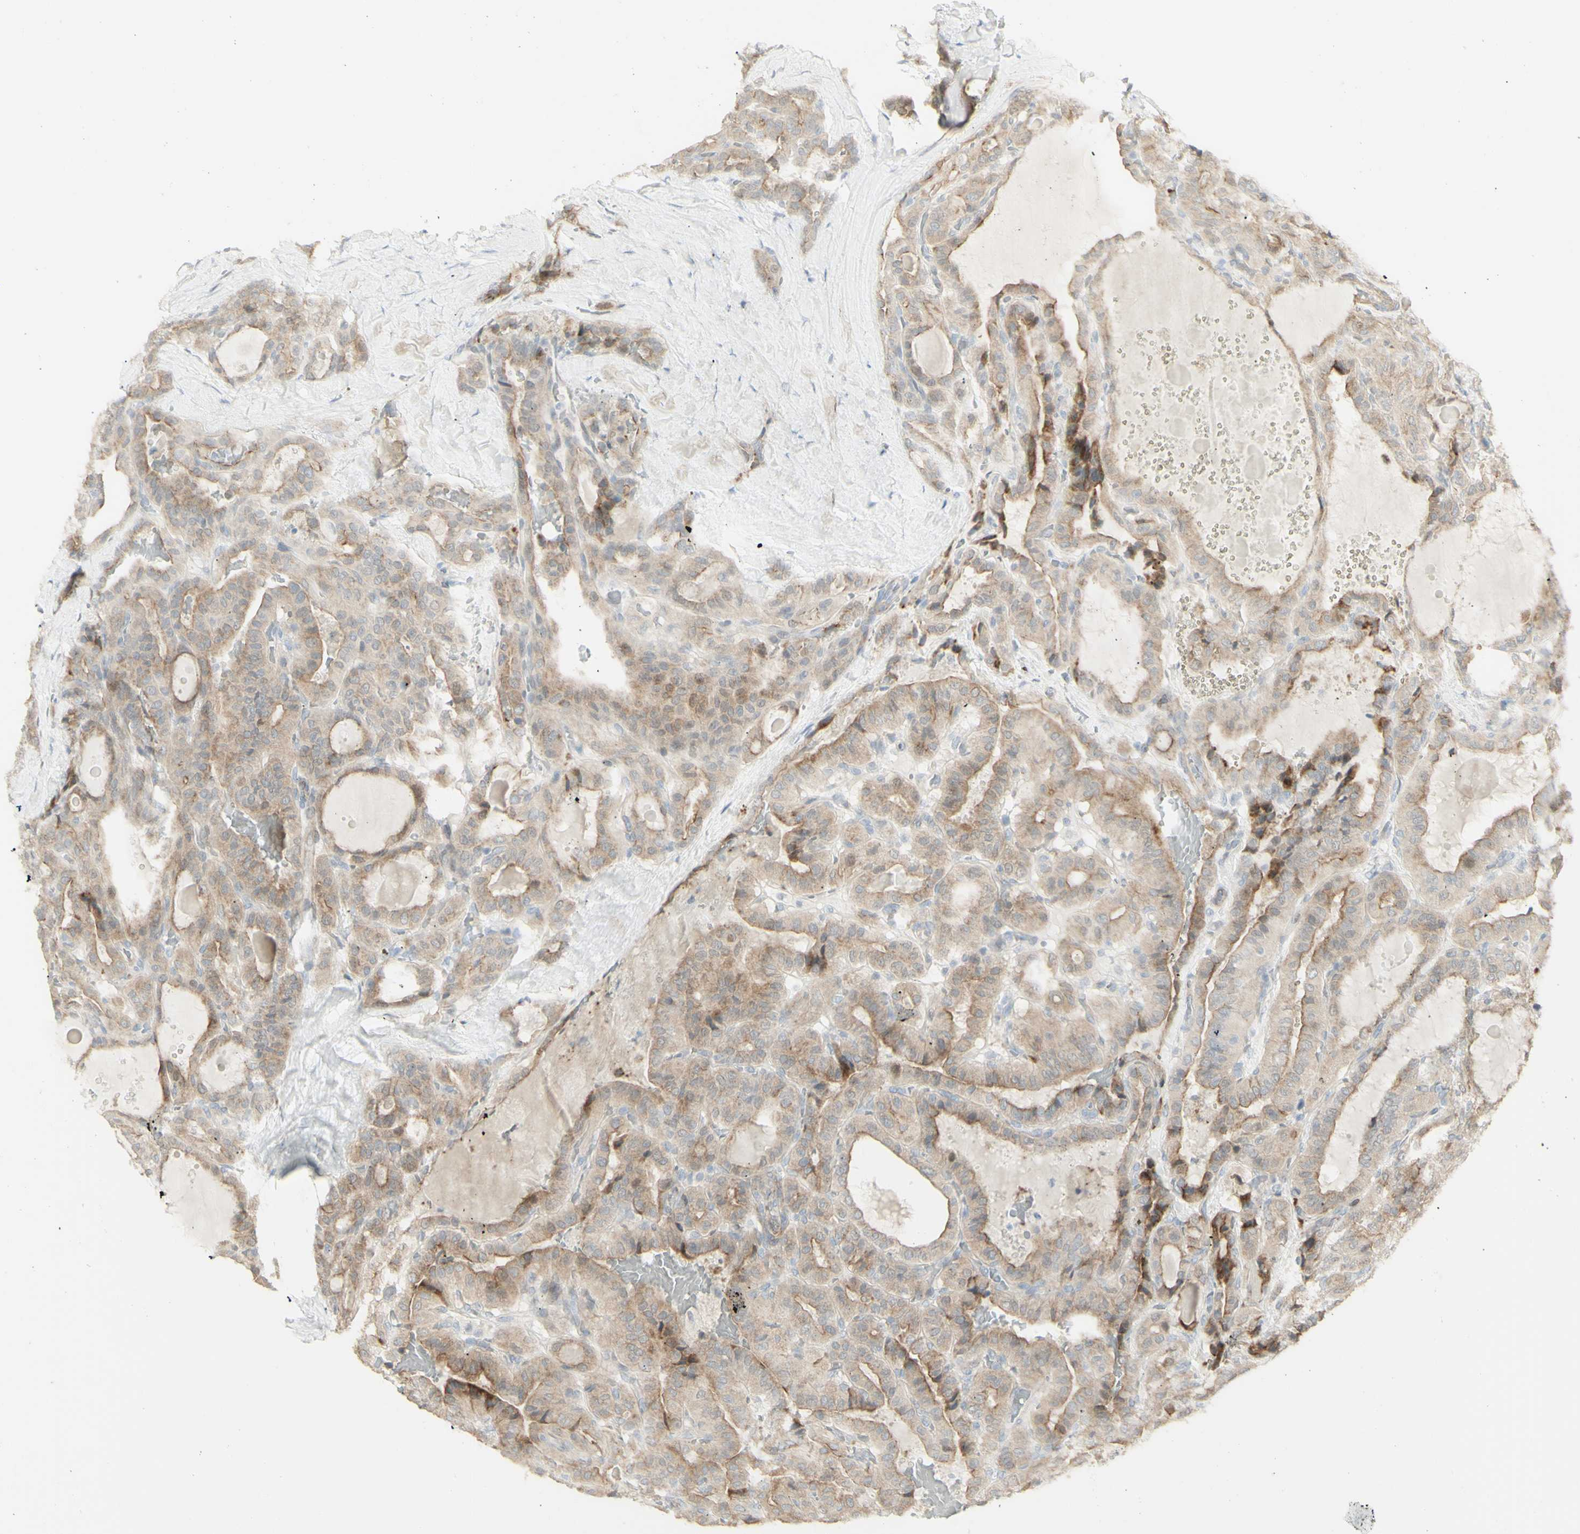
{"staining": {"intensity": "moderate", "quantity": ">75%", "location": "cytoplasmic/membranous"}, "tissue": "thyroid cancer", "cell_type": "Tumor cells", "image_type": "cancer", "snomed": [{"axis": "morphology", "description": "Papillary adenocarcinoma, NOS"}, {"axis": "topography", "description": "Thyroid gland"}], "caption": "The immunohistochemical stain highlights moderate cytoplasmic/membranous positivity in tumor cells of thyroid papillary adenocarcinoma tissue.", "gene": "NDST4", "patient": {"sex": "male", "age": 77}}